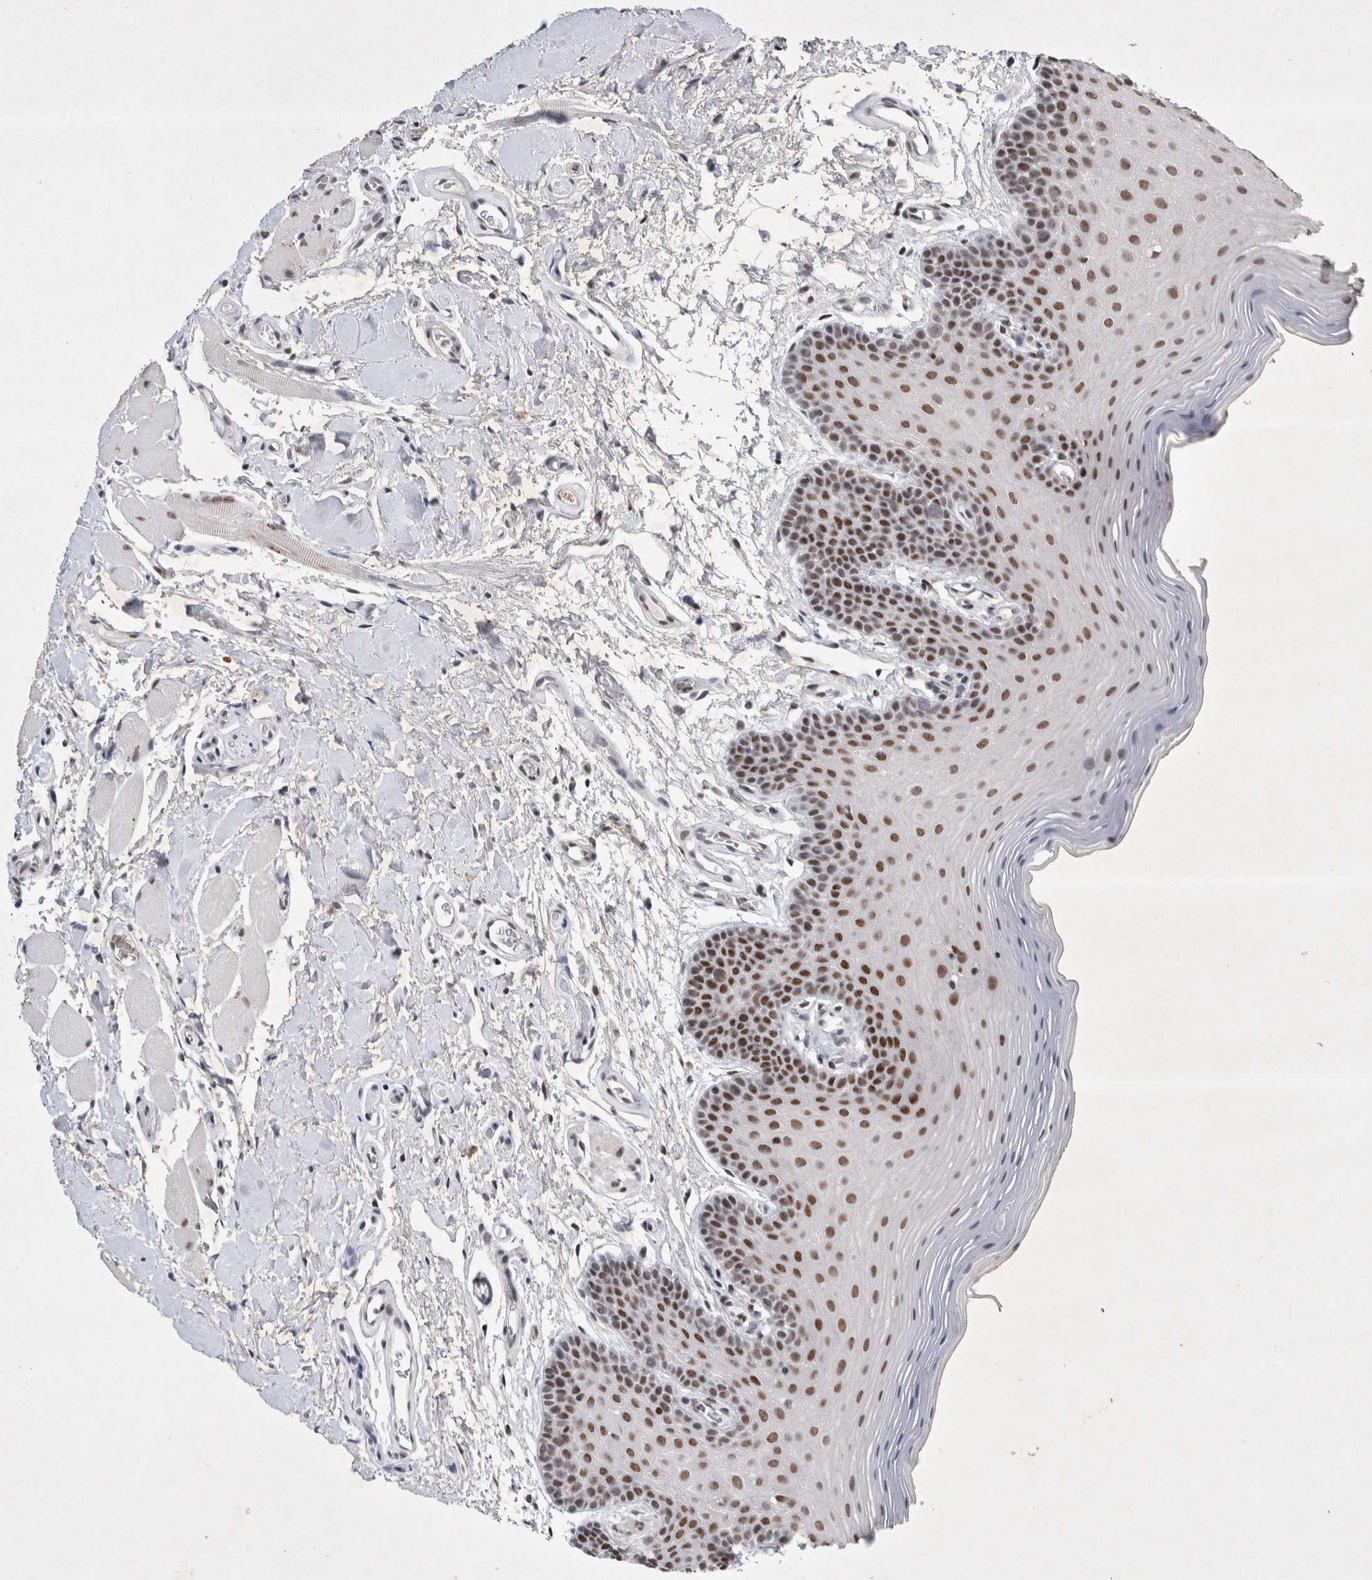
{"staining": {"intensity": "strong", "quantity": "25%-75%", "location": "nuclear"}, "tissue": "oral mucosa", "cell_type": "Squamous epithelial cells", "image_type": "normal", "snomed": [{"axis": "morphology", "description": "Normal tissue, NOS"}, {"axis": "topography", "description": "Oral tissue"}], "caption": "Squamous epithelial cells reveal high levels of strong nuclear positivity in about 25%-75% of cells in normal oral mucosa.", "gene": "RBM6", "patient": {"sex": "male", "age": 62}}